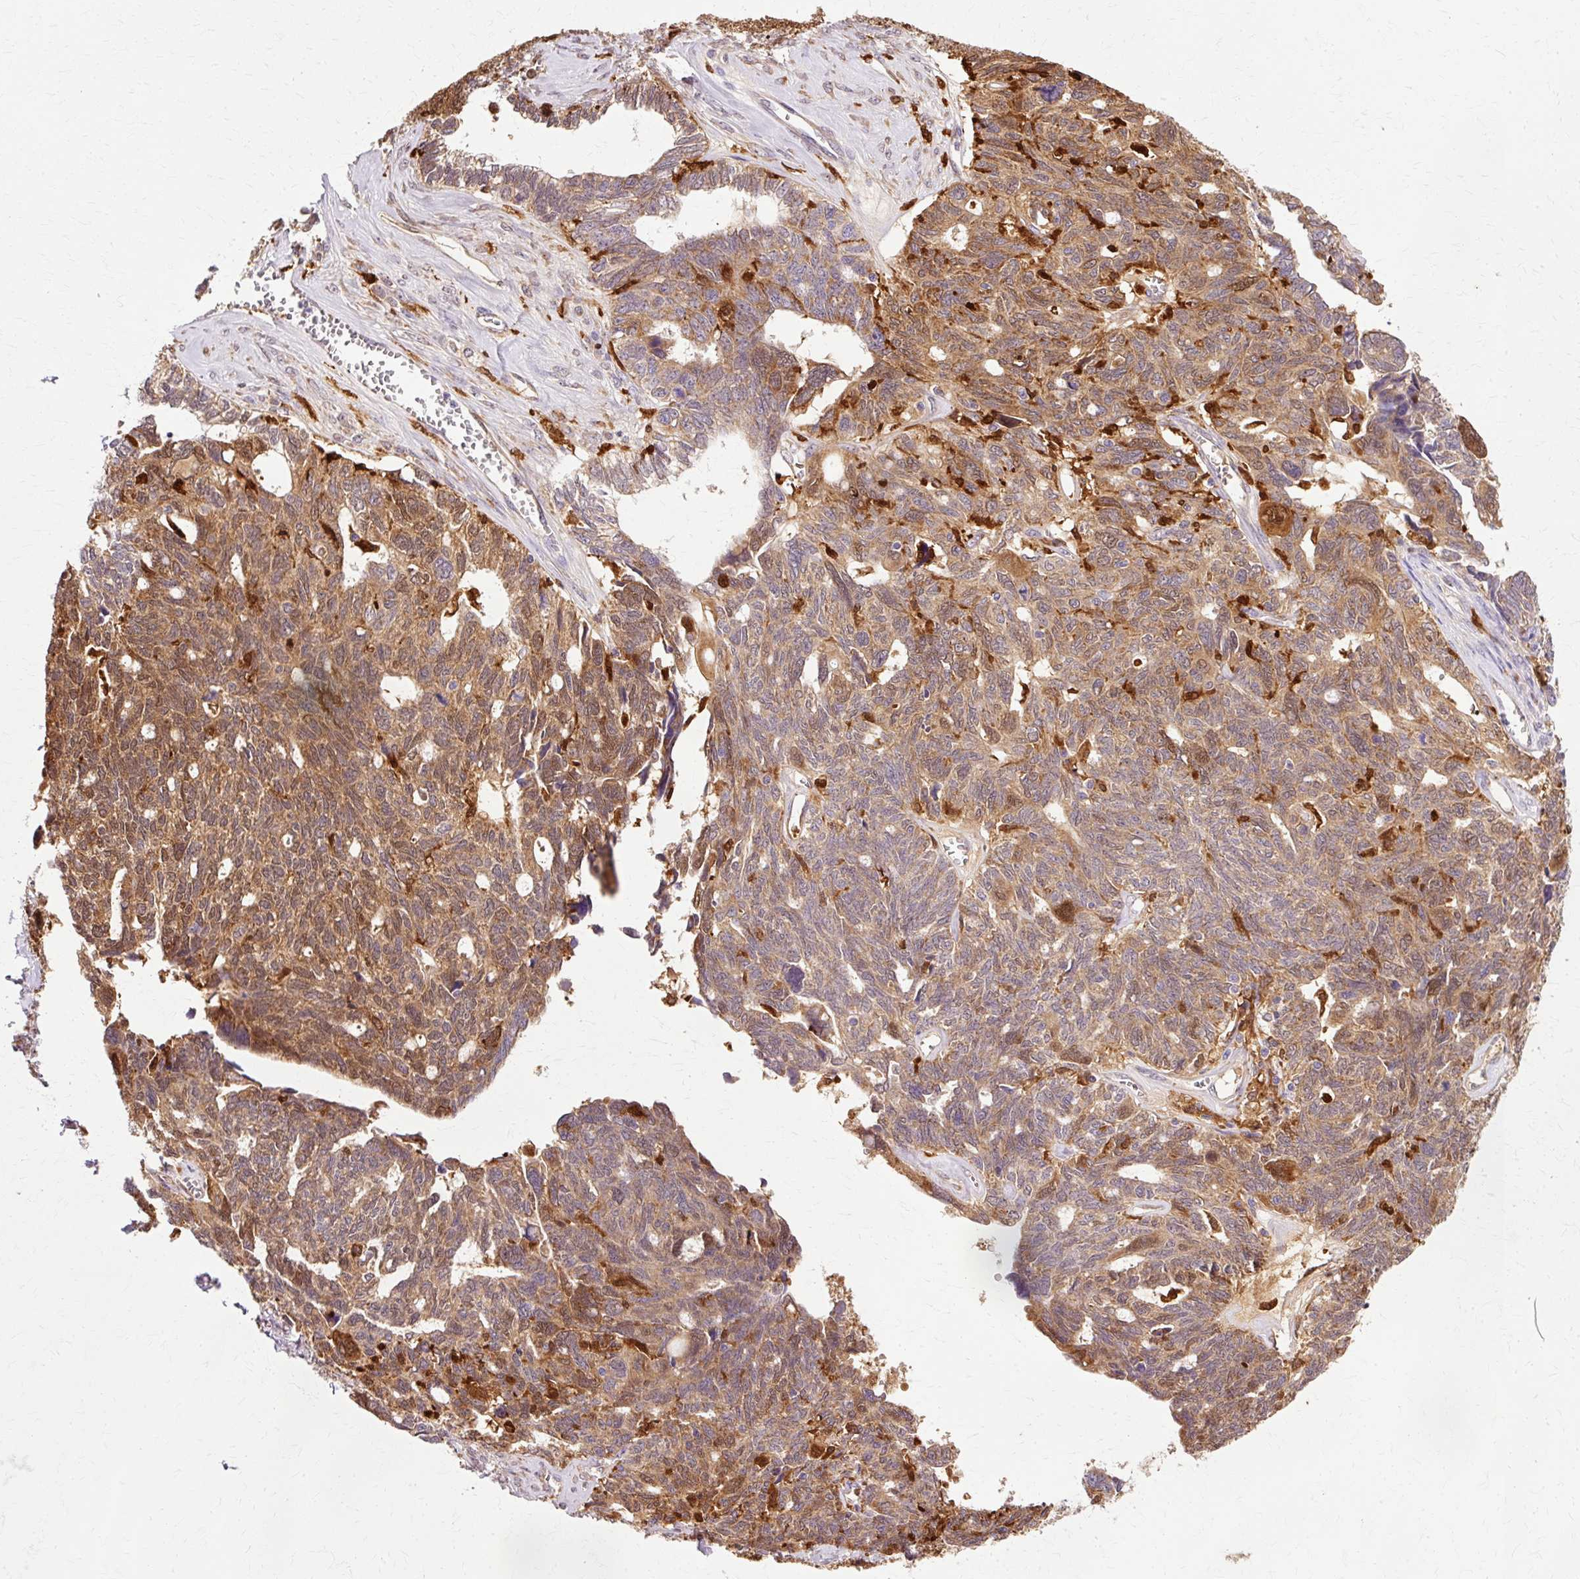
{"staining": {"intensity": "strong", "quantity": ">75%", "location": "cytoplasmic/membranous"}, "tissue": "ovarian cancer", "cell_type": "Tumor cells", "image_type": "cancer", "snomed": [{"axis": "morphology", "description": "Cystadenocarcinoma, serous, NOS"}, {"axis": "topography", "description": "Ovary"}], "caption": "Immunohistochemical staining of human ovarian cancer (serous cystadenocarcinoma) demonstrates high levels of strong cytoplasmic/membranous protein expression in approximately >75% of tumor cells.", "gene": "GPX1", "patient": {"sex": "female", "age": 79}}